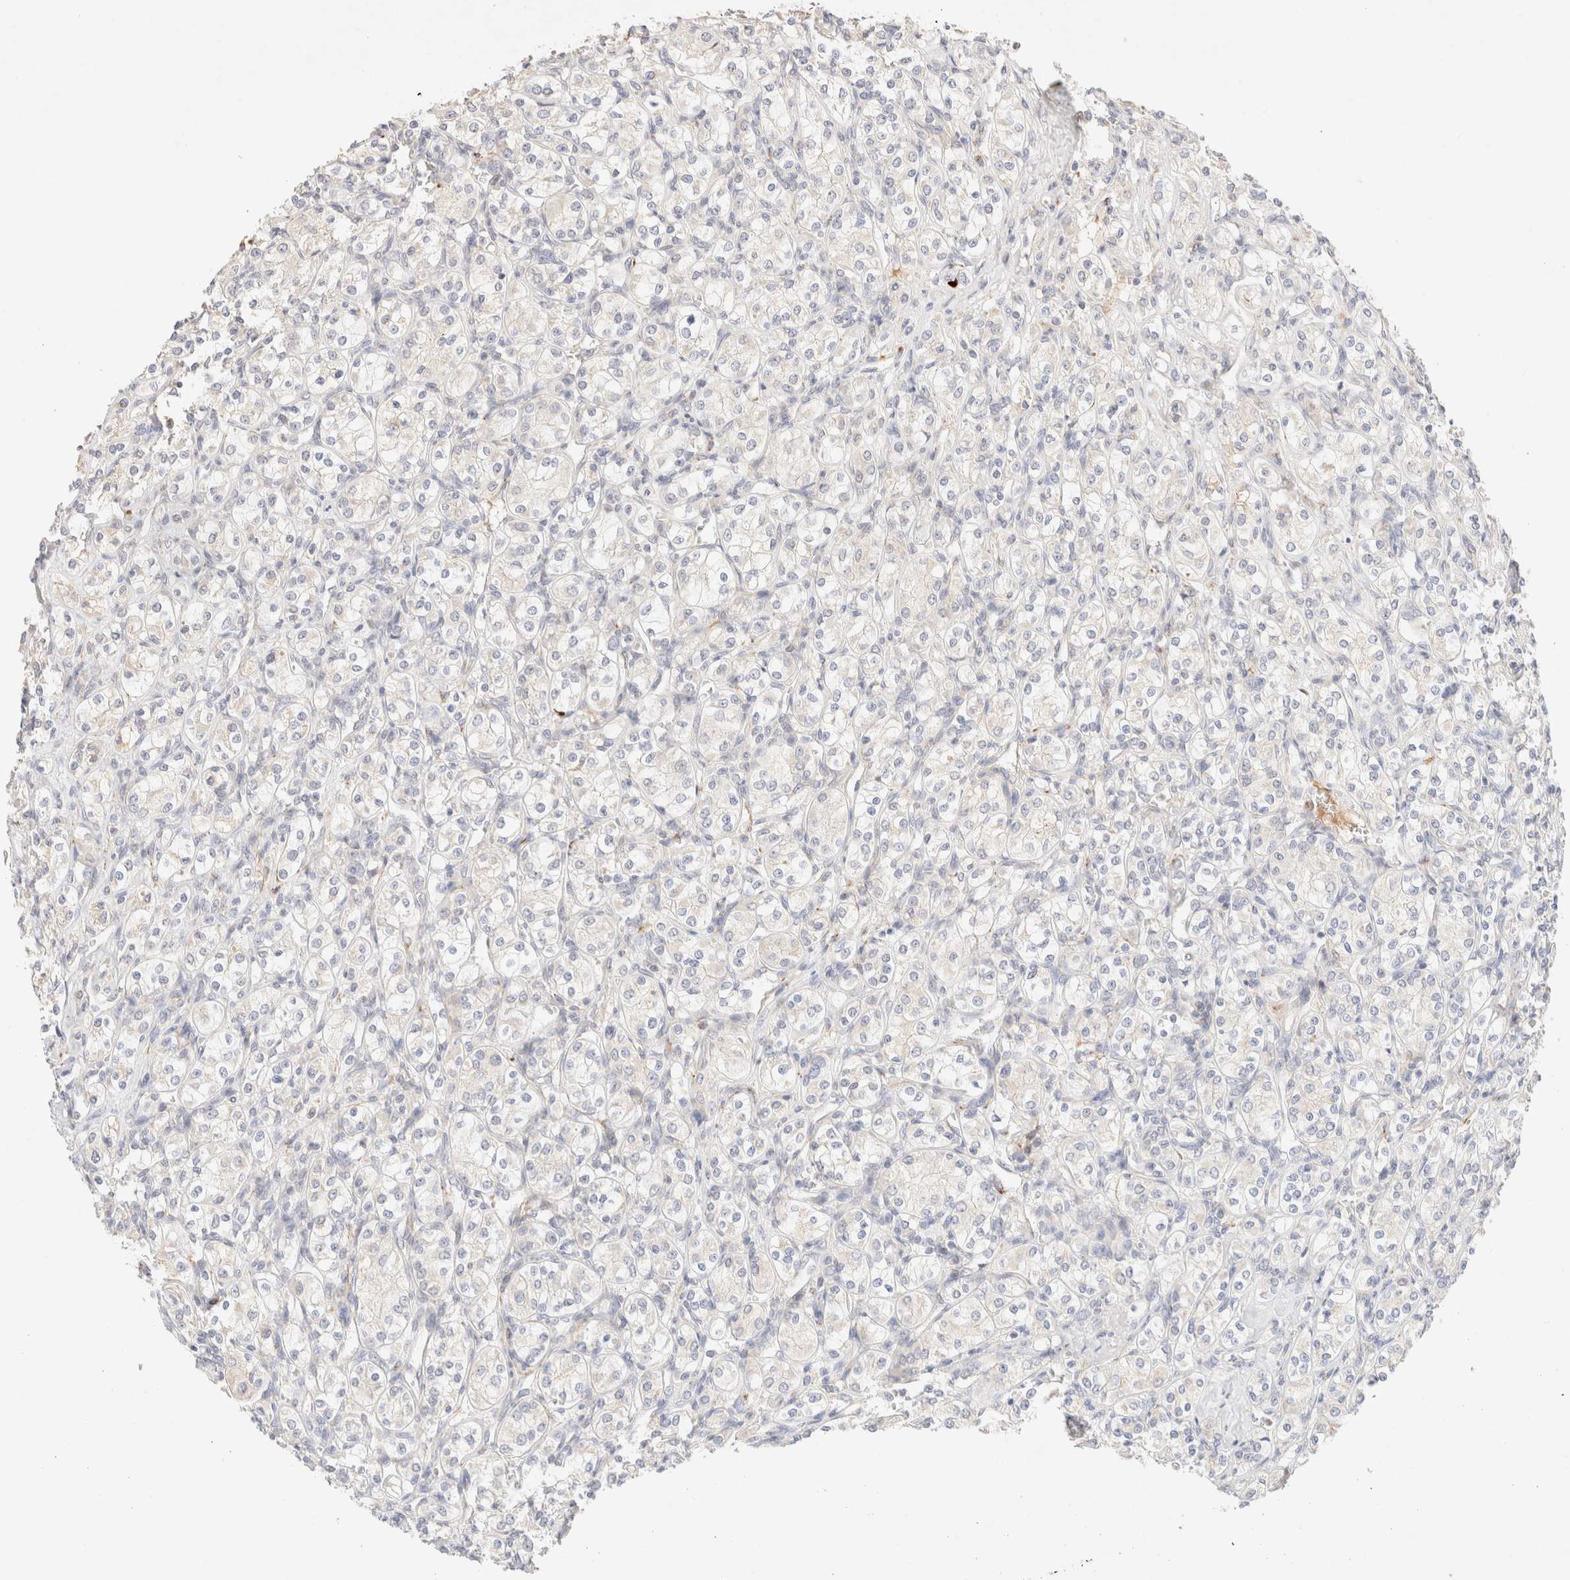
{"staining": {"intensity": "negative", "quantity": "none", "location": "none"}, "tissue": "renal cancer", "cell_type": "Tumor cells", "image_type": "cancer", "snomed": [{"axis": "morphology", "description": "Adenocarcinoma, NOS"}, {"axis": "topography", "description": "Kidney"}], "caption": "Immunohistochemistry (IHC) micrograph of human renal cancer (adenocarcinoma) stained for a protein (brown), which exhibits no staining in tumor cells.", "gene": "SNTB1", "patient": {"sex": "male", "age": 77}}